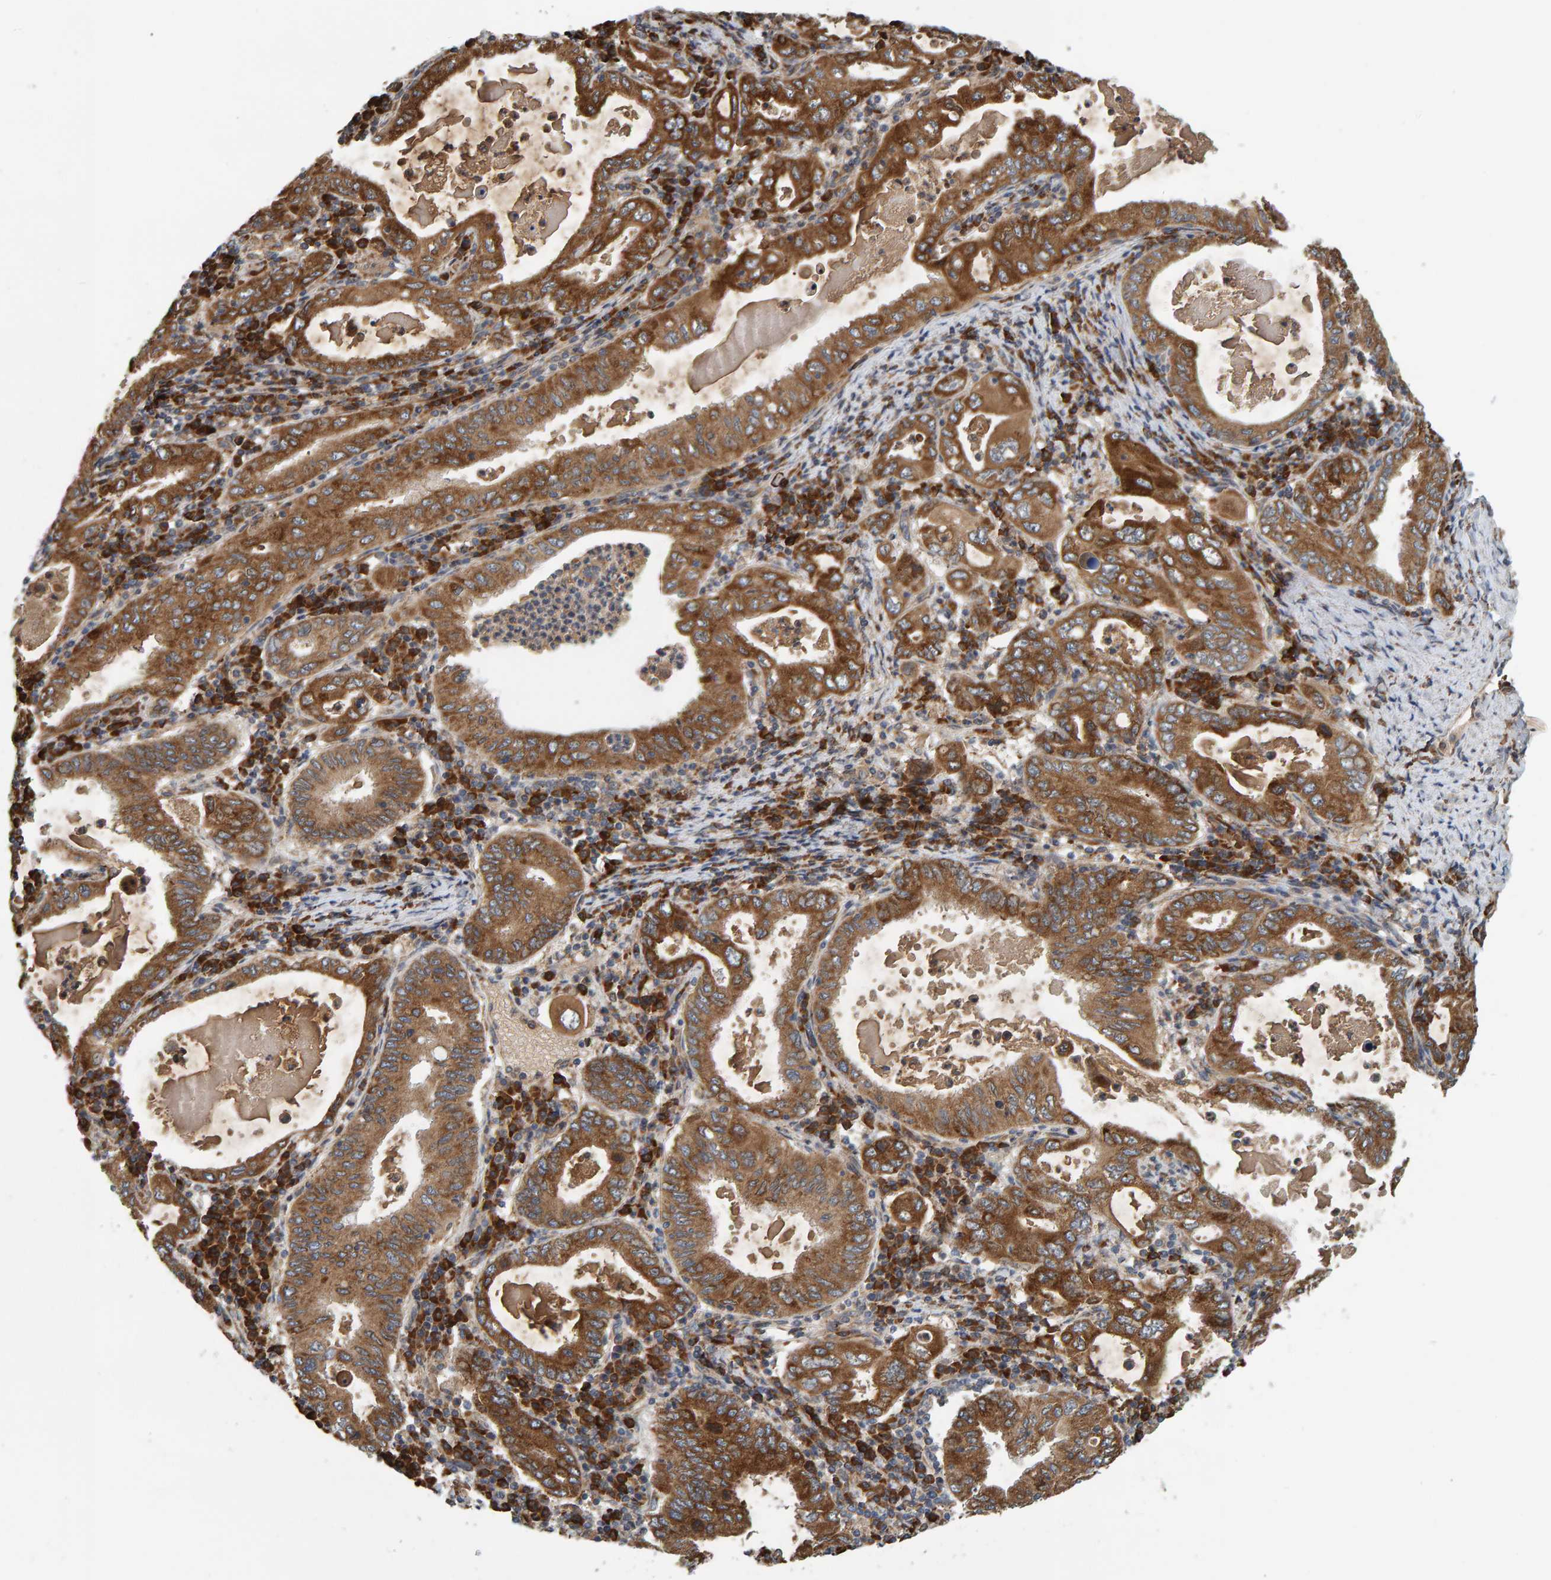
{"staining": {"intensity": "strong", "quantity": ">75%", "location": "cytoplasmic/membranous"}, "tissue": "stomach cancer", "cell_type": "Tumor cells", "image_type": "cancer", "snomed": [{"axis": "morphology", "description": "Normal tissue, NOS"}, {"axis": "morphology", "description": "Adenocarcinoma, NOS"}, {"axis": "topography", "description": "Esophagus"}, {"axis": "topography", "description": "Stomach, upper"}, {"axis": "topography", "description": "Peripheral nerve tissue"}], "caption": "This is an image of immunohistochemistry (IHC) staining of adenocarcinoma (stomach), which shows strong expression in the cytoplasmic/membranous of tumor cells.", "gene": "BAIAP2", "patient": {"sex": "male", "age": 62}}